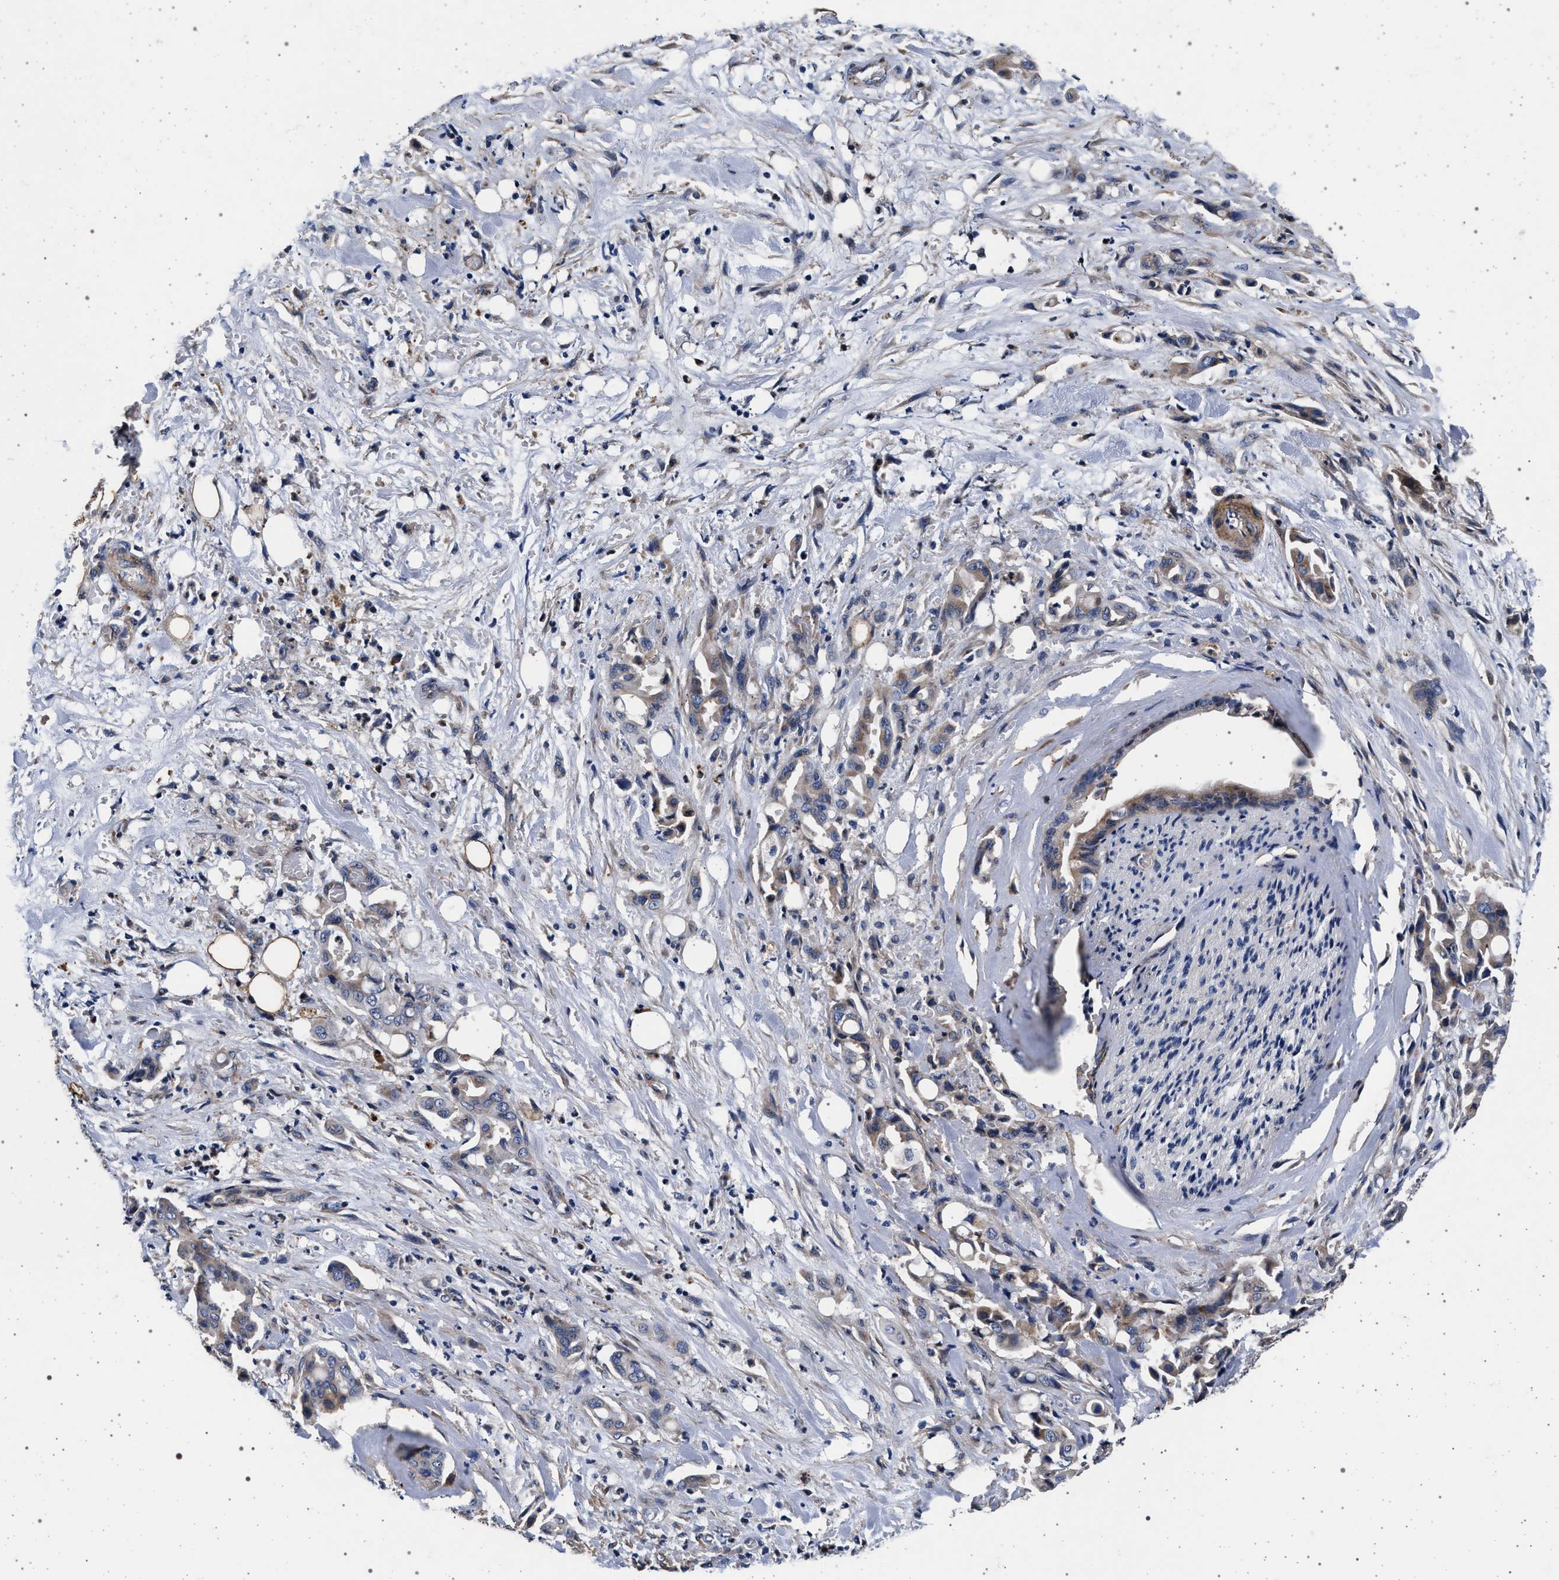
{"staining": {"intensity": "moderate", "quantity": ">75%", "location": "cytoplasmic/membranous"}, "tissue": "liver cancer", "cell_type": "Tumor cells", "image_type": "cancer", "snomed": [{"axis": "morphology", "description": "Cholangiocarcinoma"}, {"axis": "topography", "description": "Liver"}], "caption": "Protein expression analysis of human cholangiocarcinoma (liver) reveals moderate cytoplasmic/membranous expression in approximately >75% of tumor cells.", "gene": "KCNK6", "patient": {"sex": "female", "age": 68}}